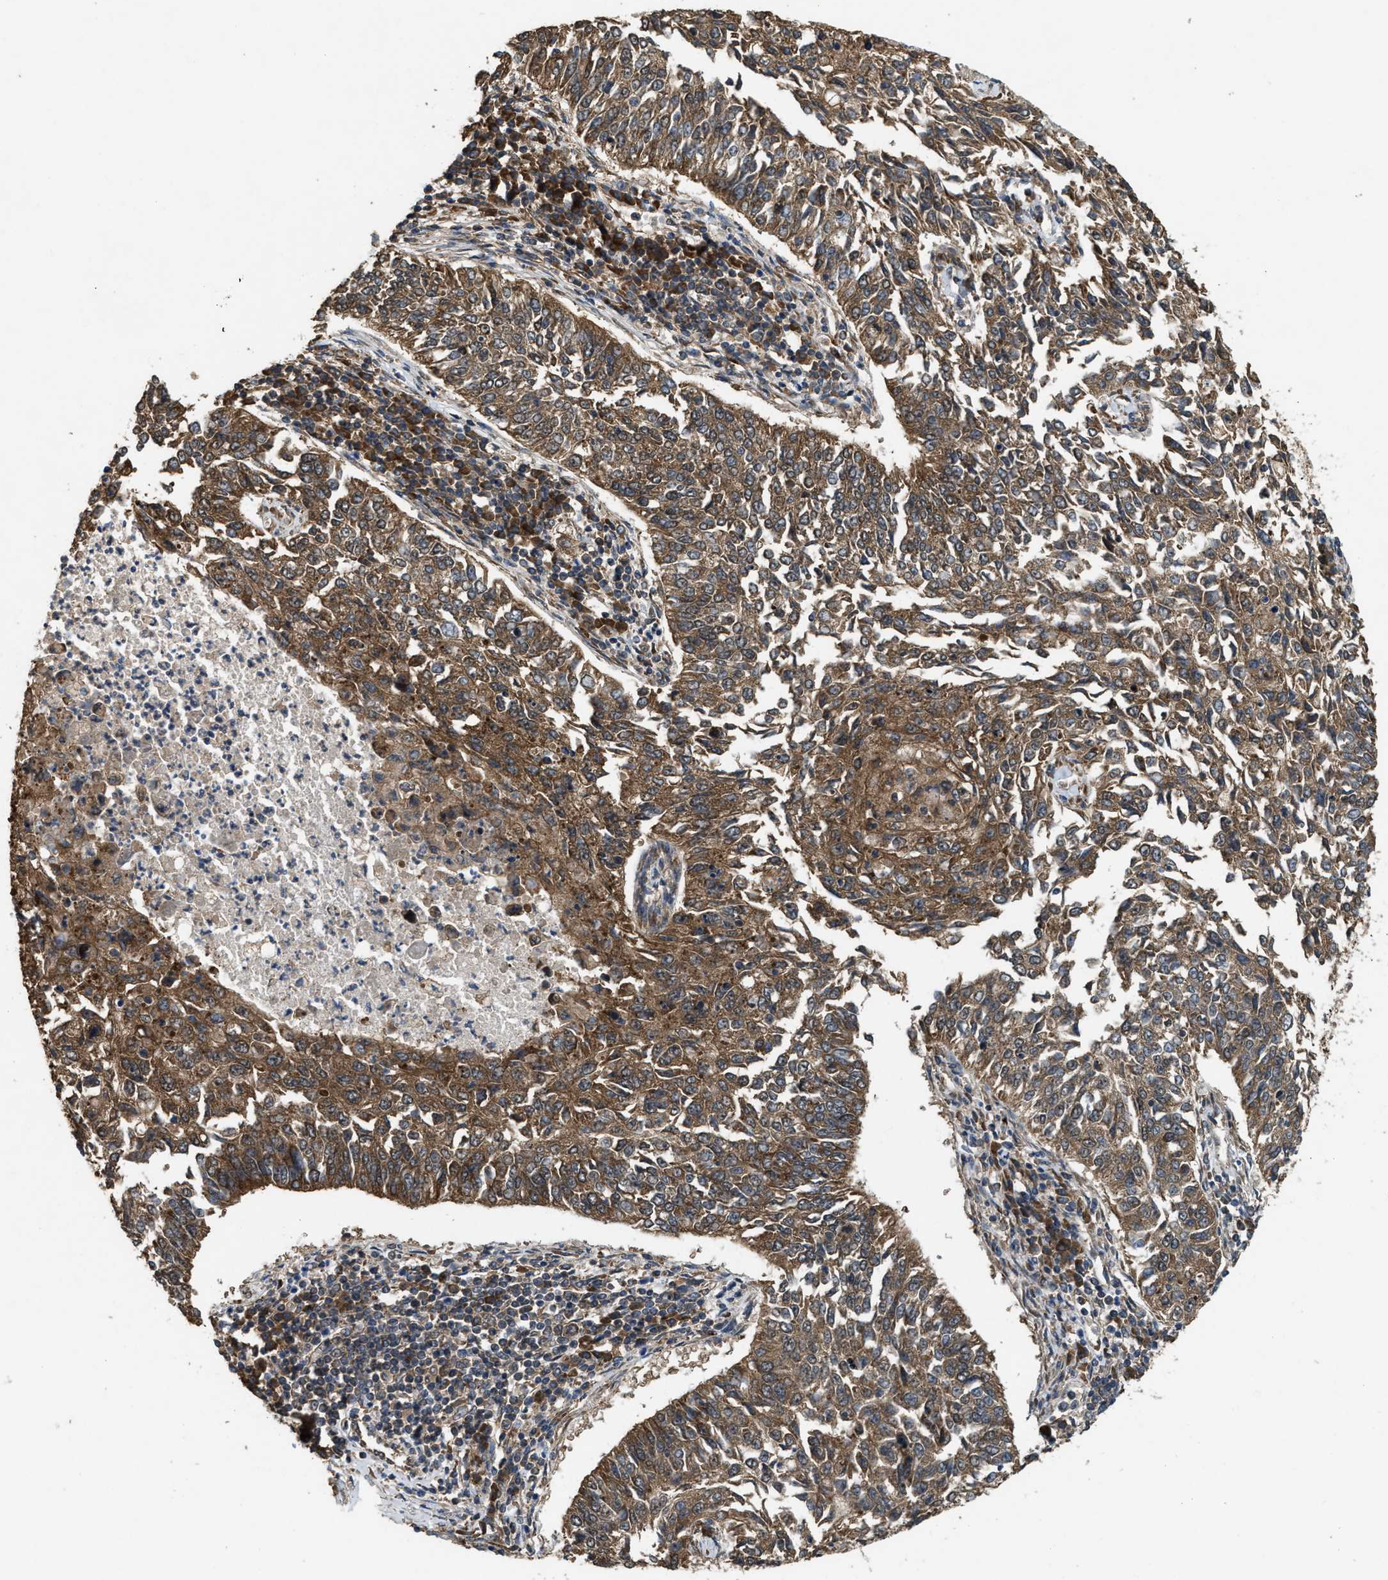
{"staining": {"intensity": "moderate", "quantity": ">75%", "location": "cytoplasmic/membranous"}, "tissue": "lung cancer", "cell_type": "Tumor cells", "image_type": "cancer", "snomed": [{"axis": "morphology", "description": "Normal tissue, NOS"}, {"axis": "morphology", "description": "Squamous cell carcinoma, NOS"}, {"axis": "topography", "description": "Cartilage tissue"}, {"axis": "topography", "description": "Bronchus"}, {"axis": "topography", "description": "Lung"}], "caption": "Moderate cytoplasmic/membranous expression for a protein is appreciated in about >75% of tumor cells of lung cancer using immunohistochemistry (IHC).", "gene": "ARHGEF5", "patient": {"sex": "female", "age": 49}}